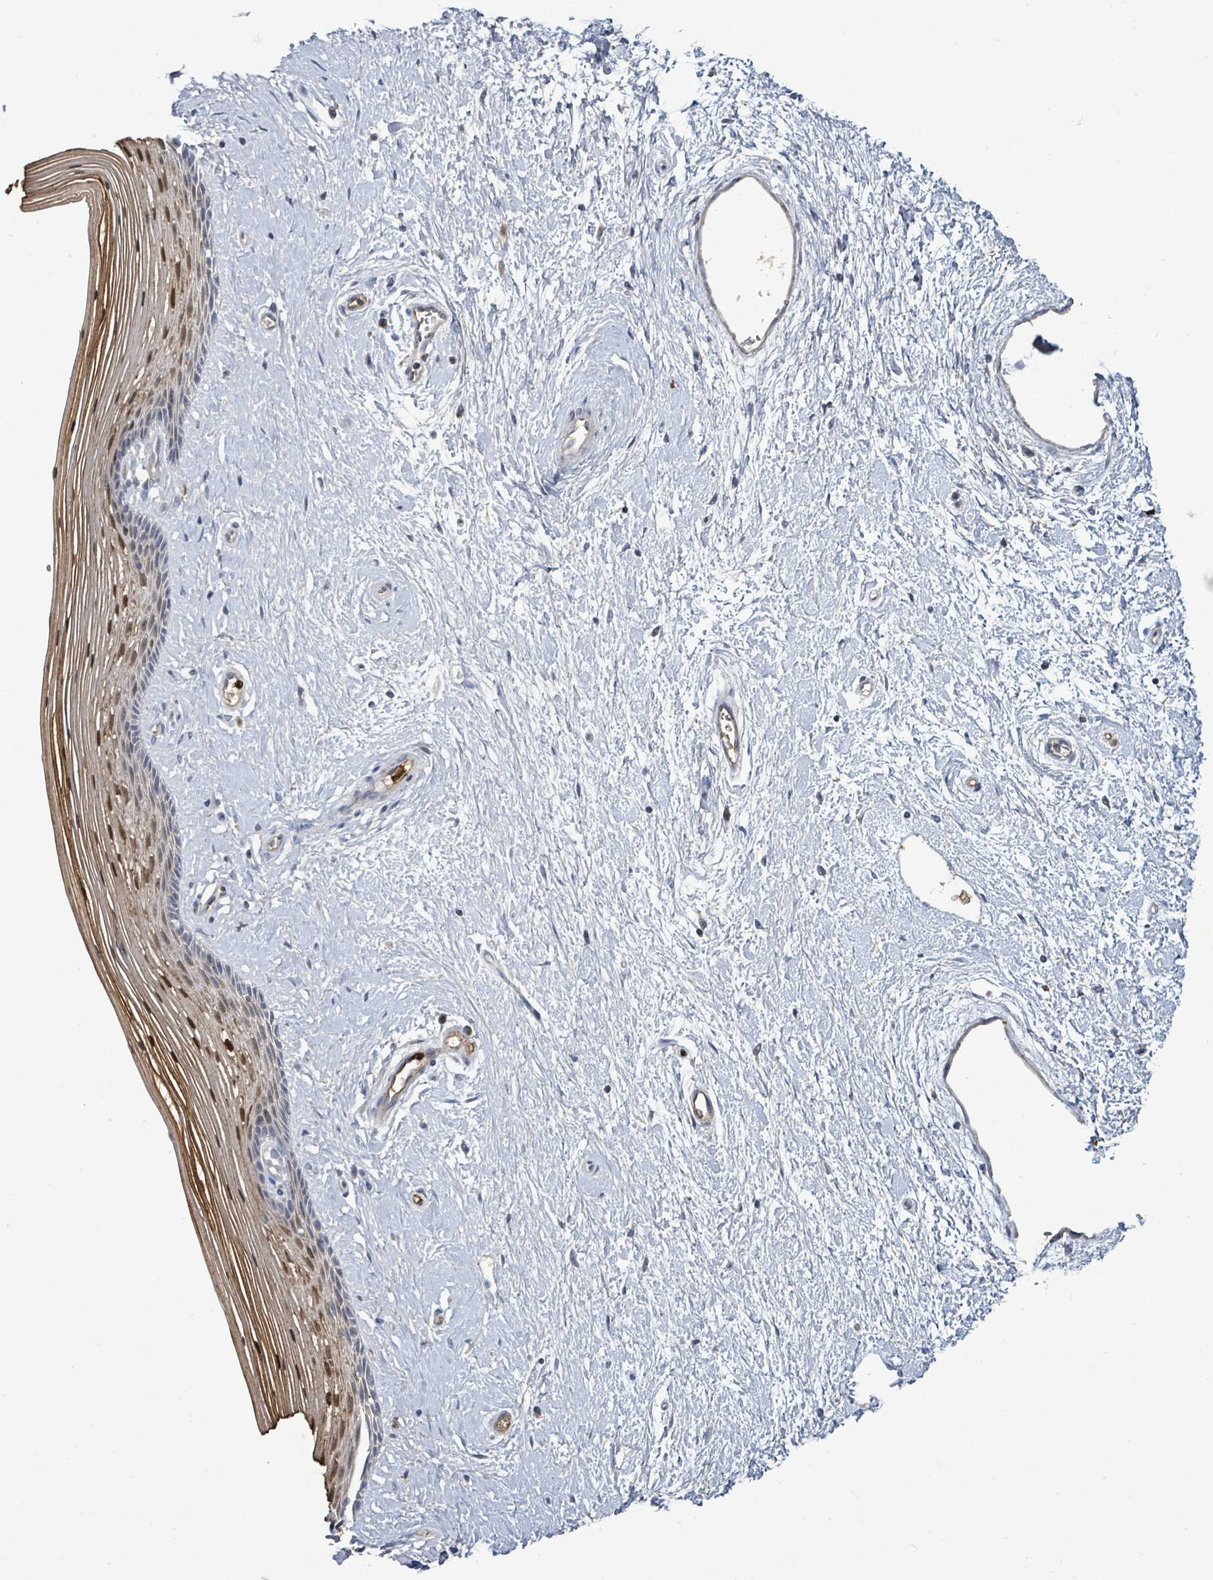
{"staining": {"intensity": "moderate", "quantity": "<25%", "location": "cytoplasmic/membranous,nuclear"}, "tissue": "vagina", "cell_type": "Squamous epithelial cells", "image_type": "normal", "snomed": [{"axis": "morphology", "description": "Normal tissue, NOS"}, {"axis": "topography", "description": "Vagina"}], "caption": "Human vagina stained with a brown dye displays moderate cytoplasmic/membranous,nuclear positive expression in about <25% of squamous epithelial cells.", "gene": "FAM210A", "patient": {"sex": "female", "age": 46}}